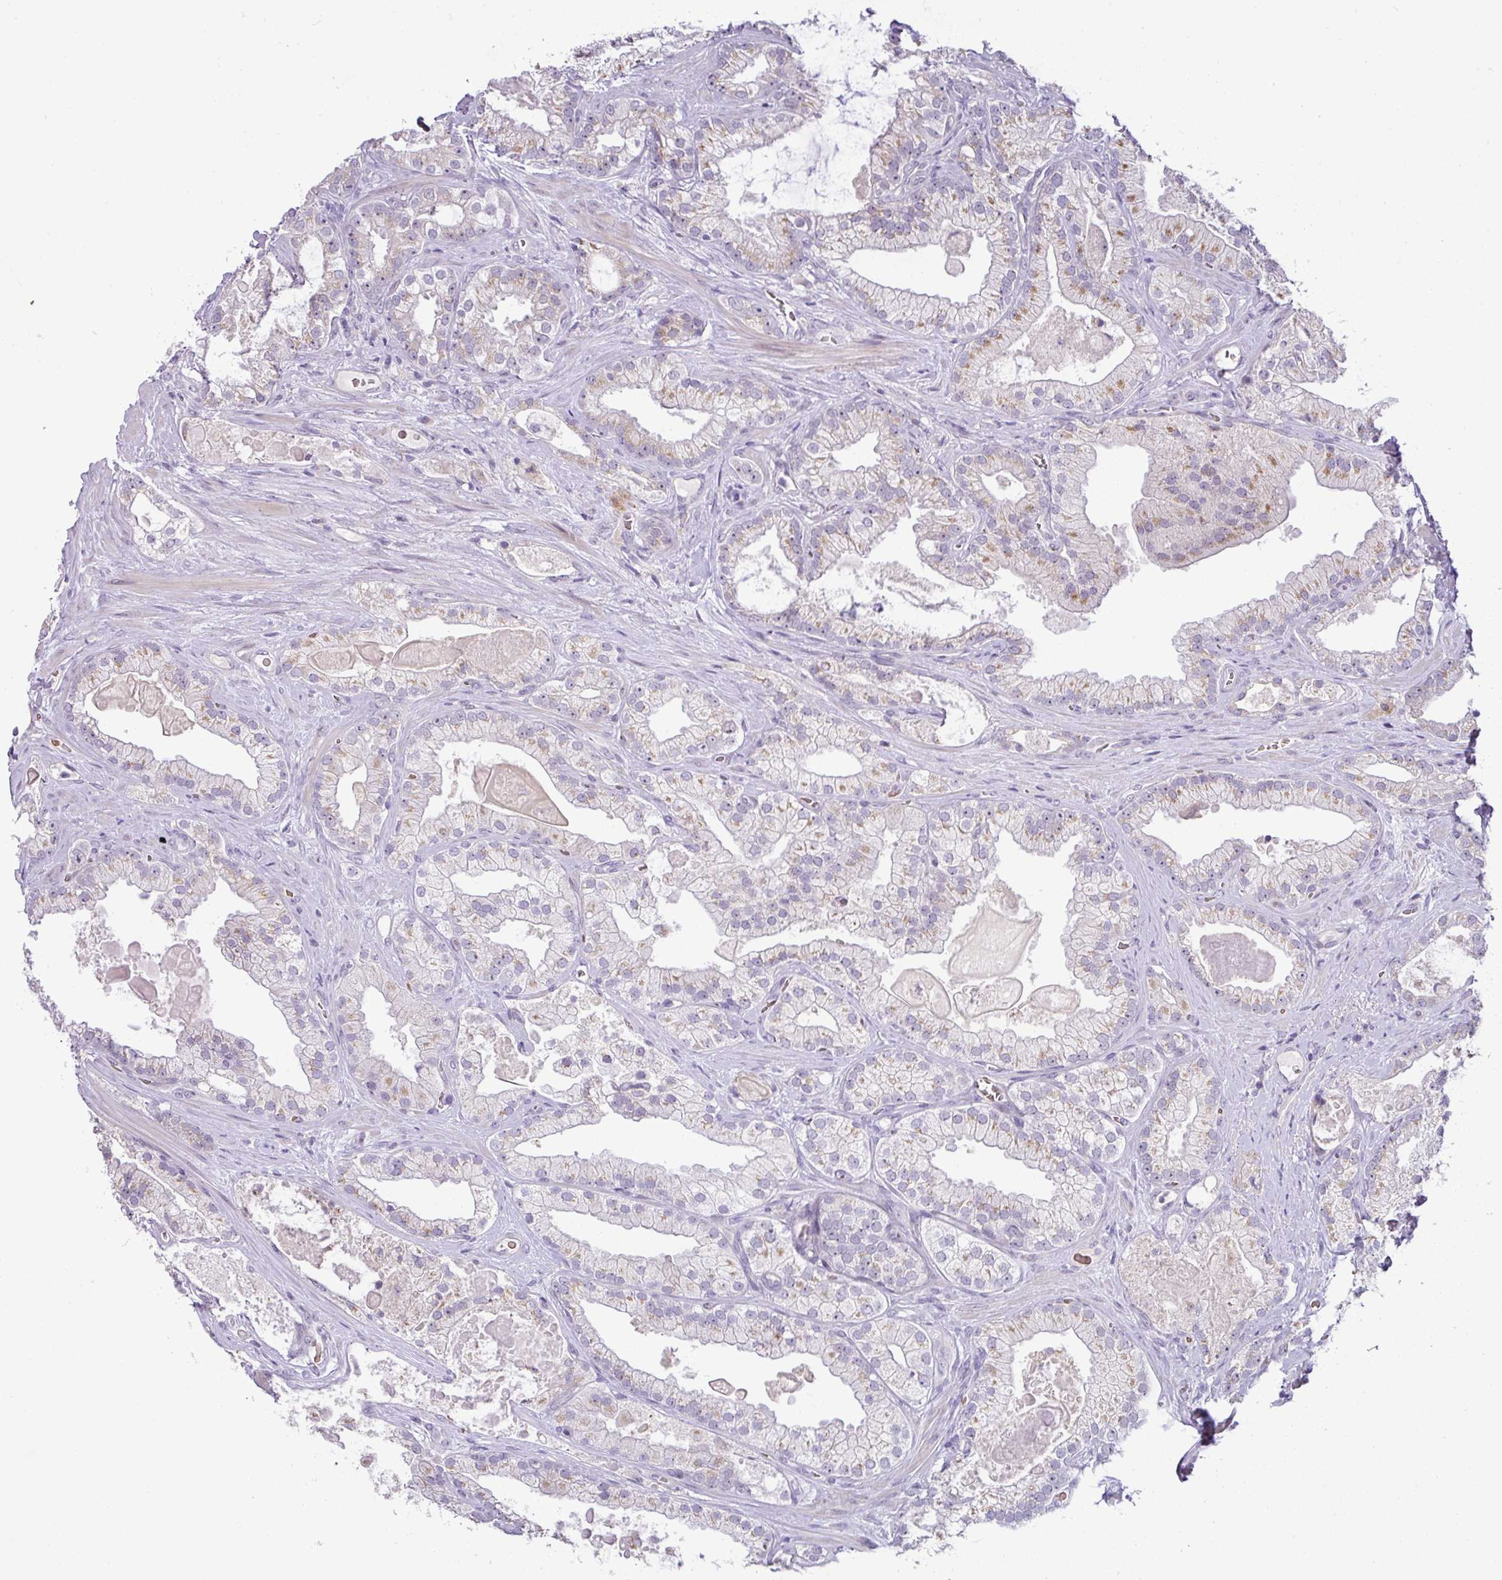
{"staining": {"intensity": "weak", "quantity": "<25%", "location": "cytoplasmic/membranous"}, "tissue": "prostate cancer", "cell_type": "Tumor cells", "image_type": "cancer", "snomed": [{"axis": "morphology", "description": "Adenocarcinoma, High grade"}, {"axis": "topography", "description": "Prostate"}], "caption": "Immunohistochemistry (IHC) image of neoplastic tissue: human prostate high-grade adenocarcinoma stained with DAB demonstrates no significant protein positivity in tumor cells.", "gene": "PARP2", "patient": {"sex": "male", "age": 68}}